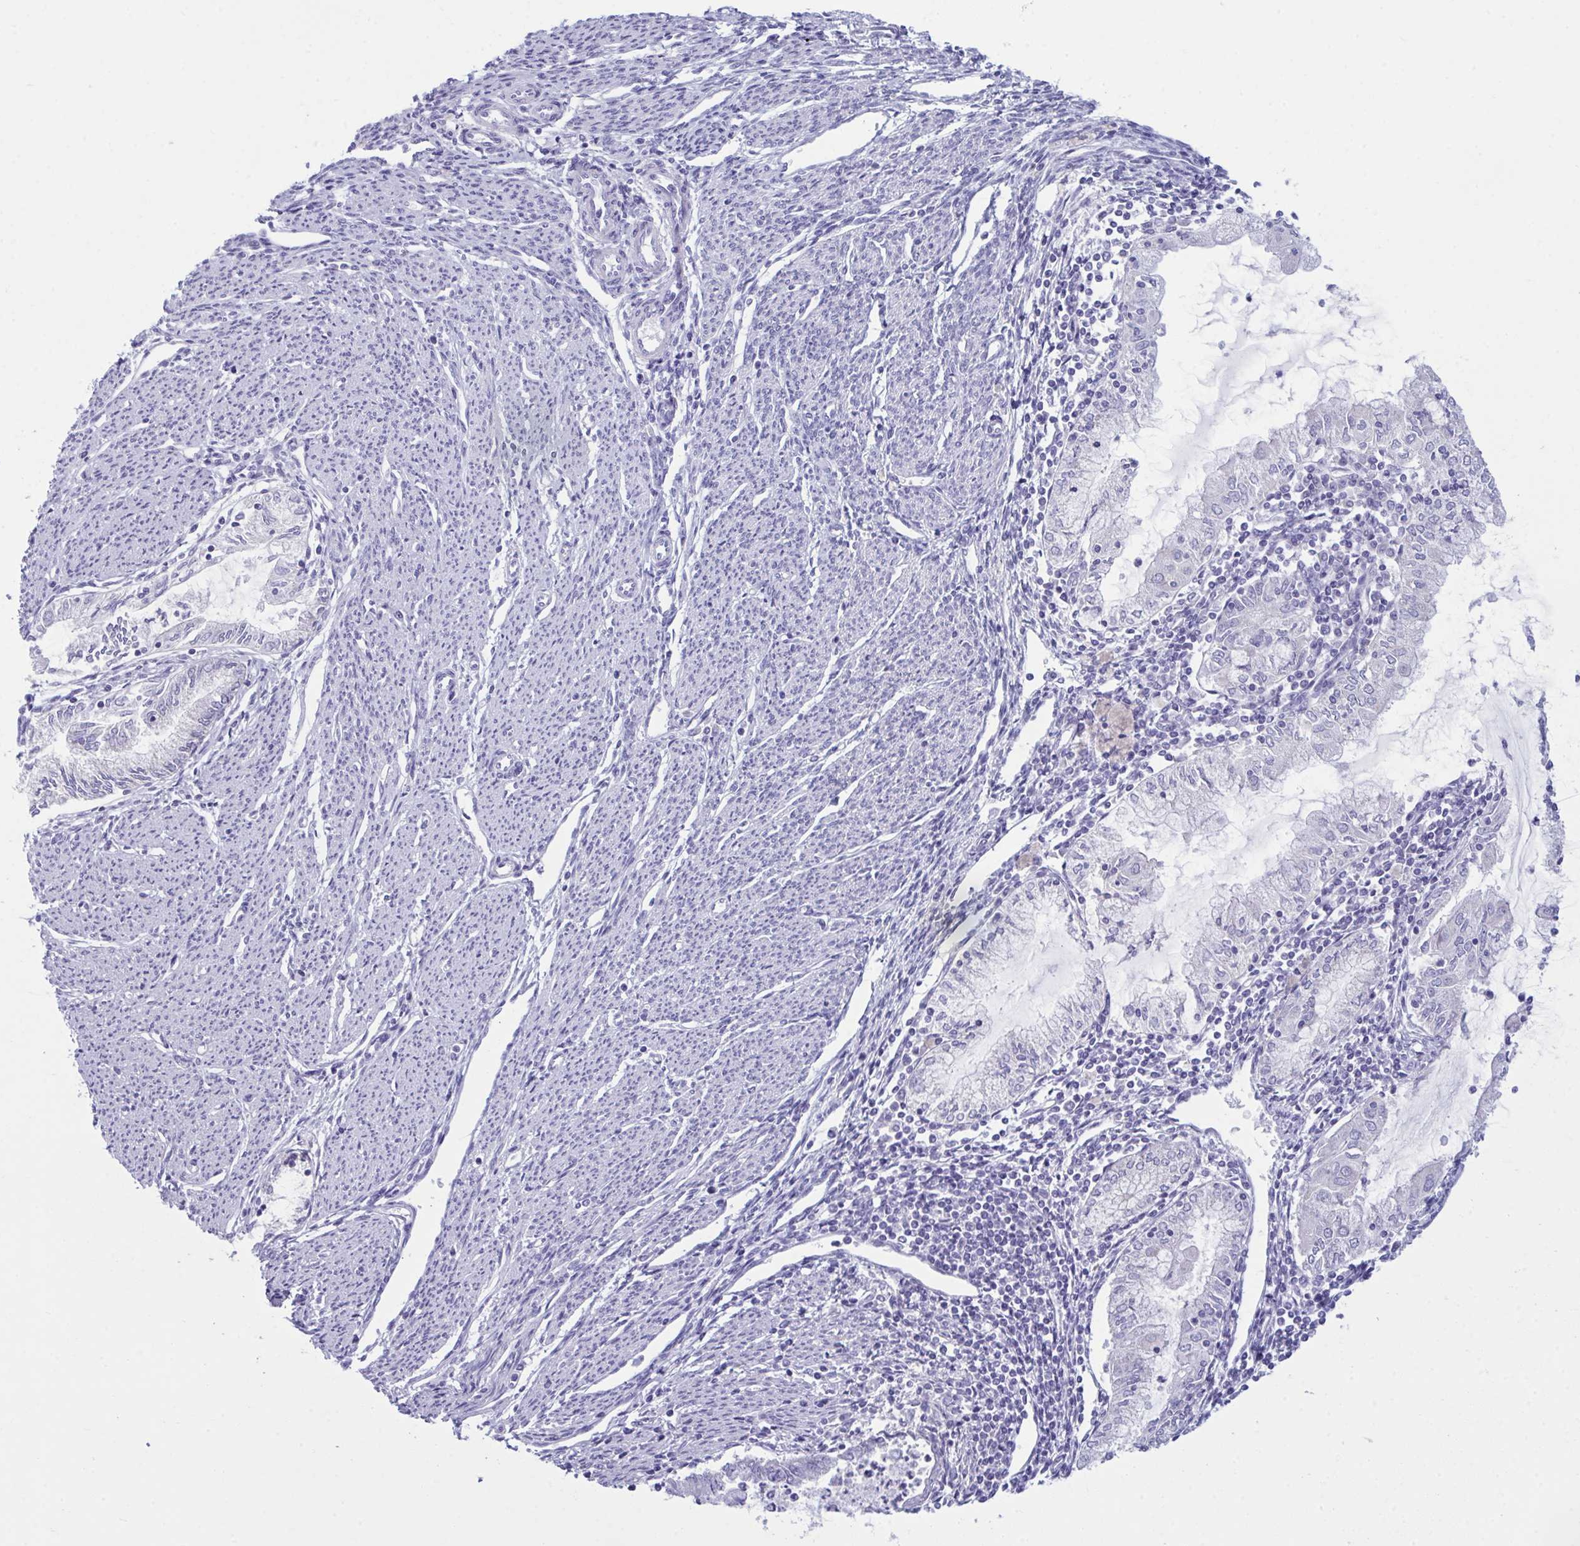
{"staining": {"intensity": "negative", "quantity": "none", "location": "none"}, "tissue": "endometrial cancer", "cell_type": "Tumor cells", "image_type": "cancer", "snomed": [{"axis": "morphology", "description": "Adenocarcinoma, NOS"}, {"axis": "topography", "description": "Endometrium"}], "caption": "This micrograph is of endometrial cancer stained with IHC to label a protein in brown with the nuclei are counter-stained blue. There is no expression in tumor cells.", "gene": "BBS1", "patient": {"sex": "female", "age": 79}}